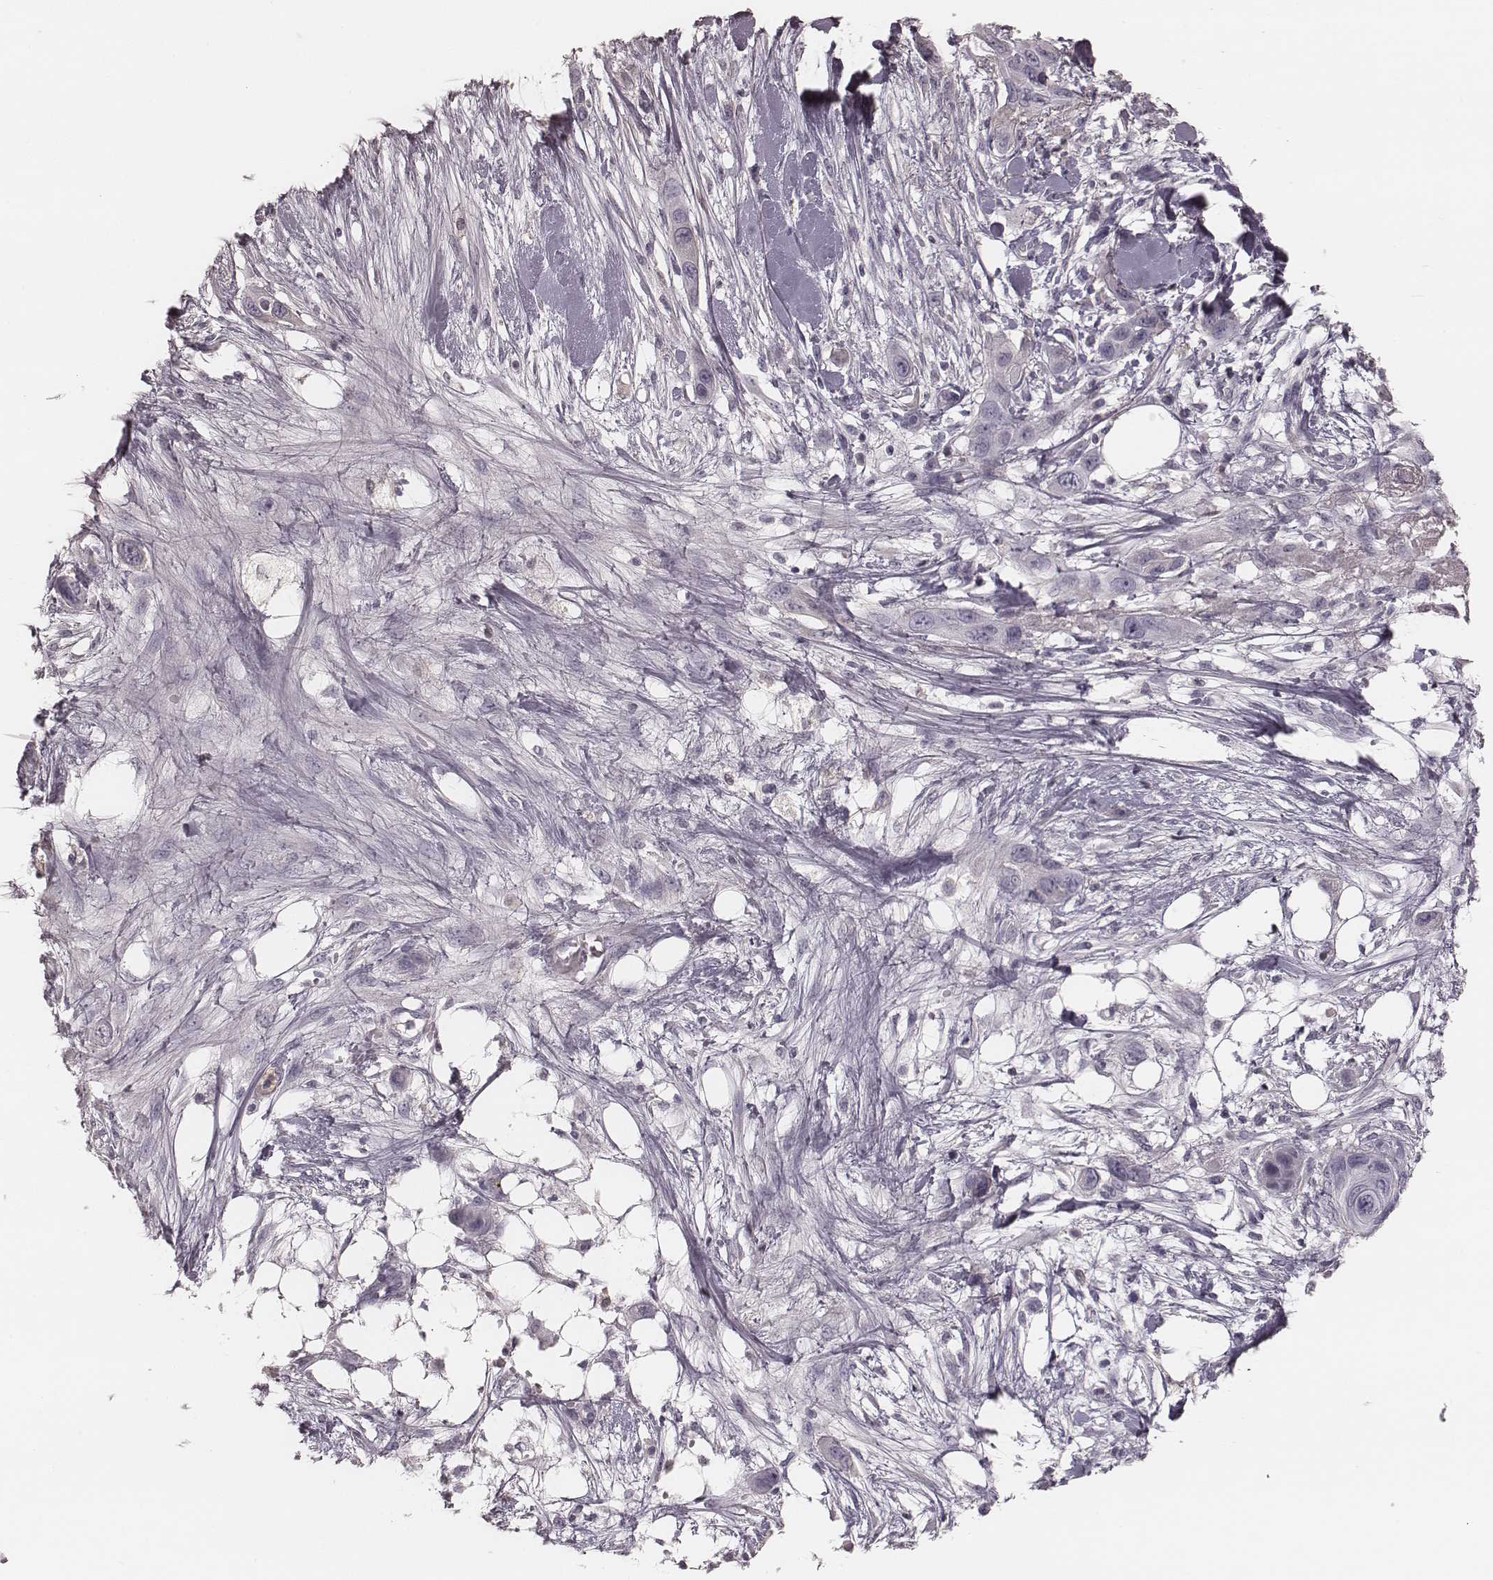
{"staining": {"intensity": "negative", "quantity": "none", "location": "none"}, "tissue": "skin cancer", "cell_type": "Tumor cells", "image_type": "cancer", "snomed": [{"axis": "morphology", "description": "Squamous cell carcinoma, NOS"}, {"axis": "topography", "description": "Skin"}], "caption": "Tumor cells show no significant protein expression in squamous cell carcinoma (skin). (IHC, brightfield microscopy, high magnification).", "gene": "SMIM24", "patient": {"sex": "male", "age": 79}}